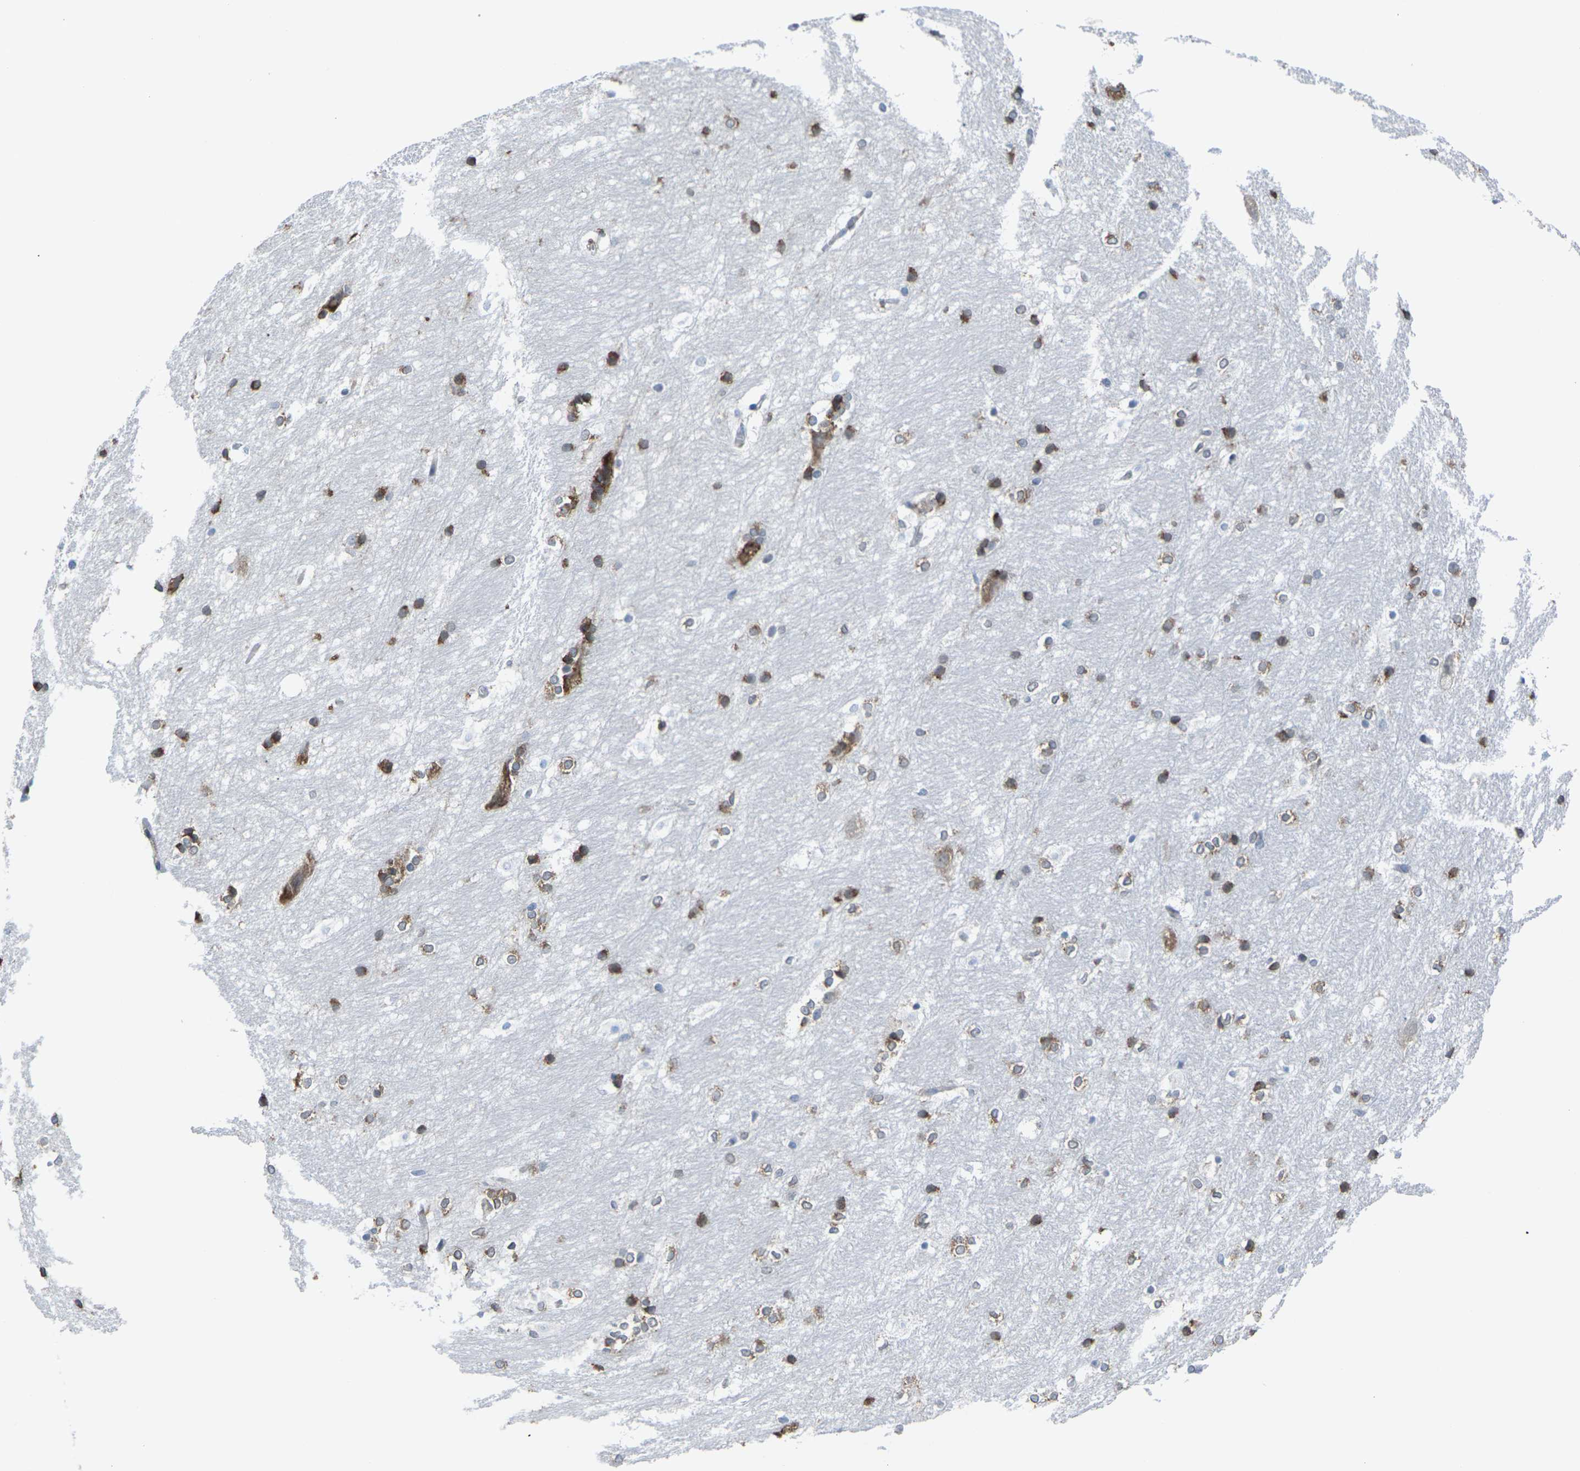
{"staining": {"intensity": "moderate", "quantity": "25%-75%", "location": "cytoplasmic/membranous"}, "tissue": "hippocampus", "cell_type": "Glial cells", "image_type": "normal", "snomed": [{"axis": "morphology", "description": "Normal tissue, NOS"}, {"axis": "topography", "description": "Hippocampus"}], "caption": "Glial cells show moderate cytoplasmic/membranous staining in approximately 25%-75% of cells in benign hippocampus.", "gene": "PDZK1IP1", "patient": {"sex": "female", "age": 19}}